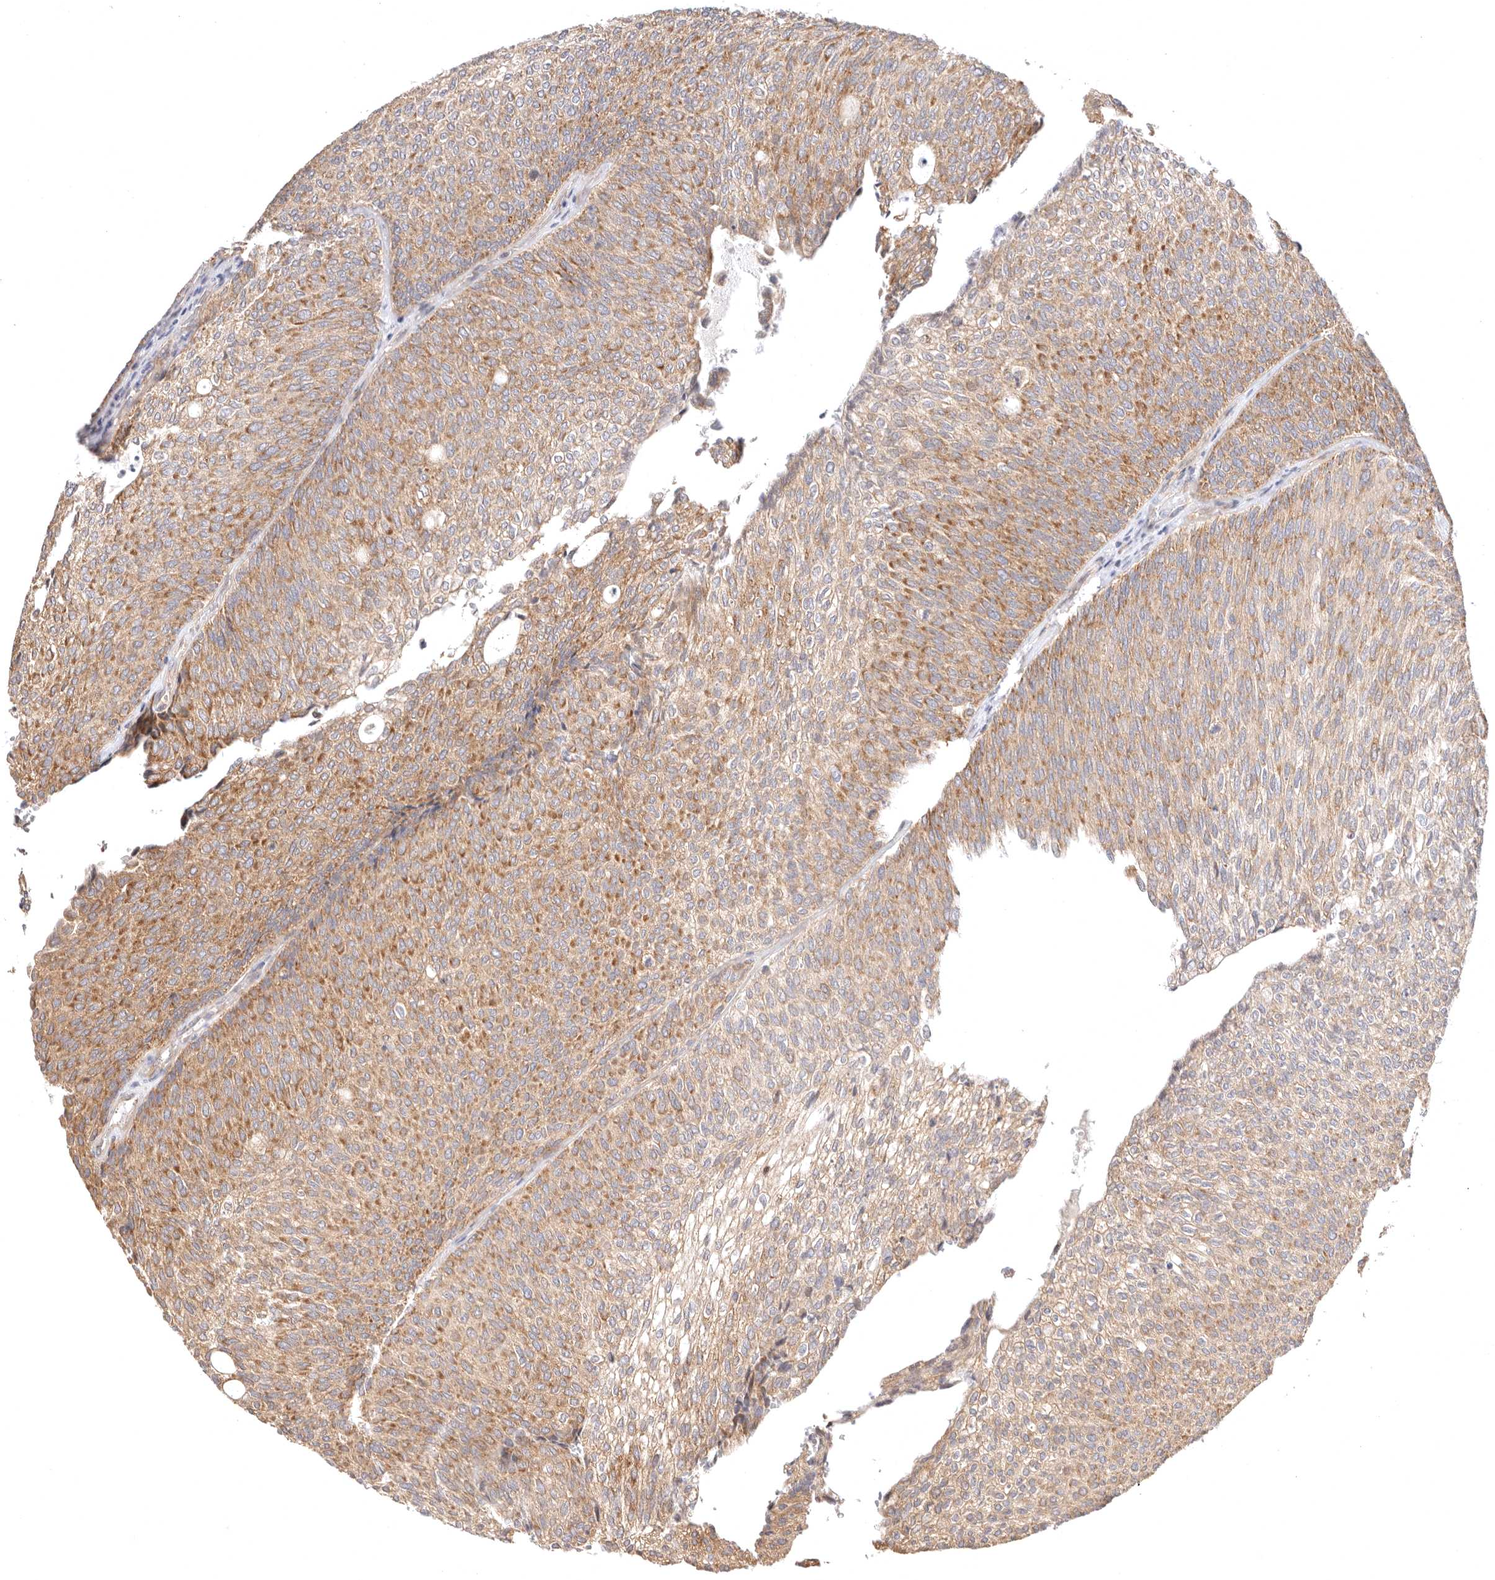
{"staining": {"intensity": "moderate", "quantity": ">75%", "location": "cytoplasmic/membranous"}, "tissue": "urothelial cancer", "cell_type": "Tumor cells", "image_type": "cancer", "snomed": [{"axis": "morphology", "description": "Urothelial carcinoma, Low grade"}, {"axis": "topography", "description": "Urinary bladder"}], "caption": "Immunohistochemical staining of human urothelial cancer exhibits medium levels of moderate cytoplasmic/membranous protein positivity in about >75% of tumor cells.", "gene": "KCMF1", "patient": {"sex": "female", "age": 79}}